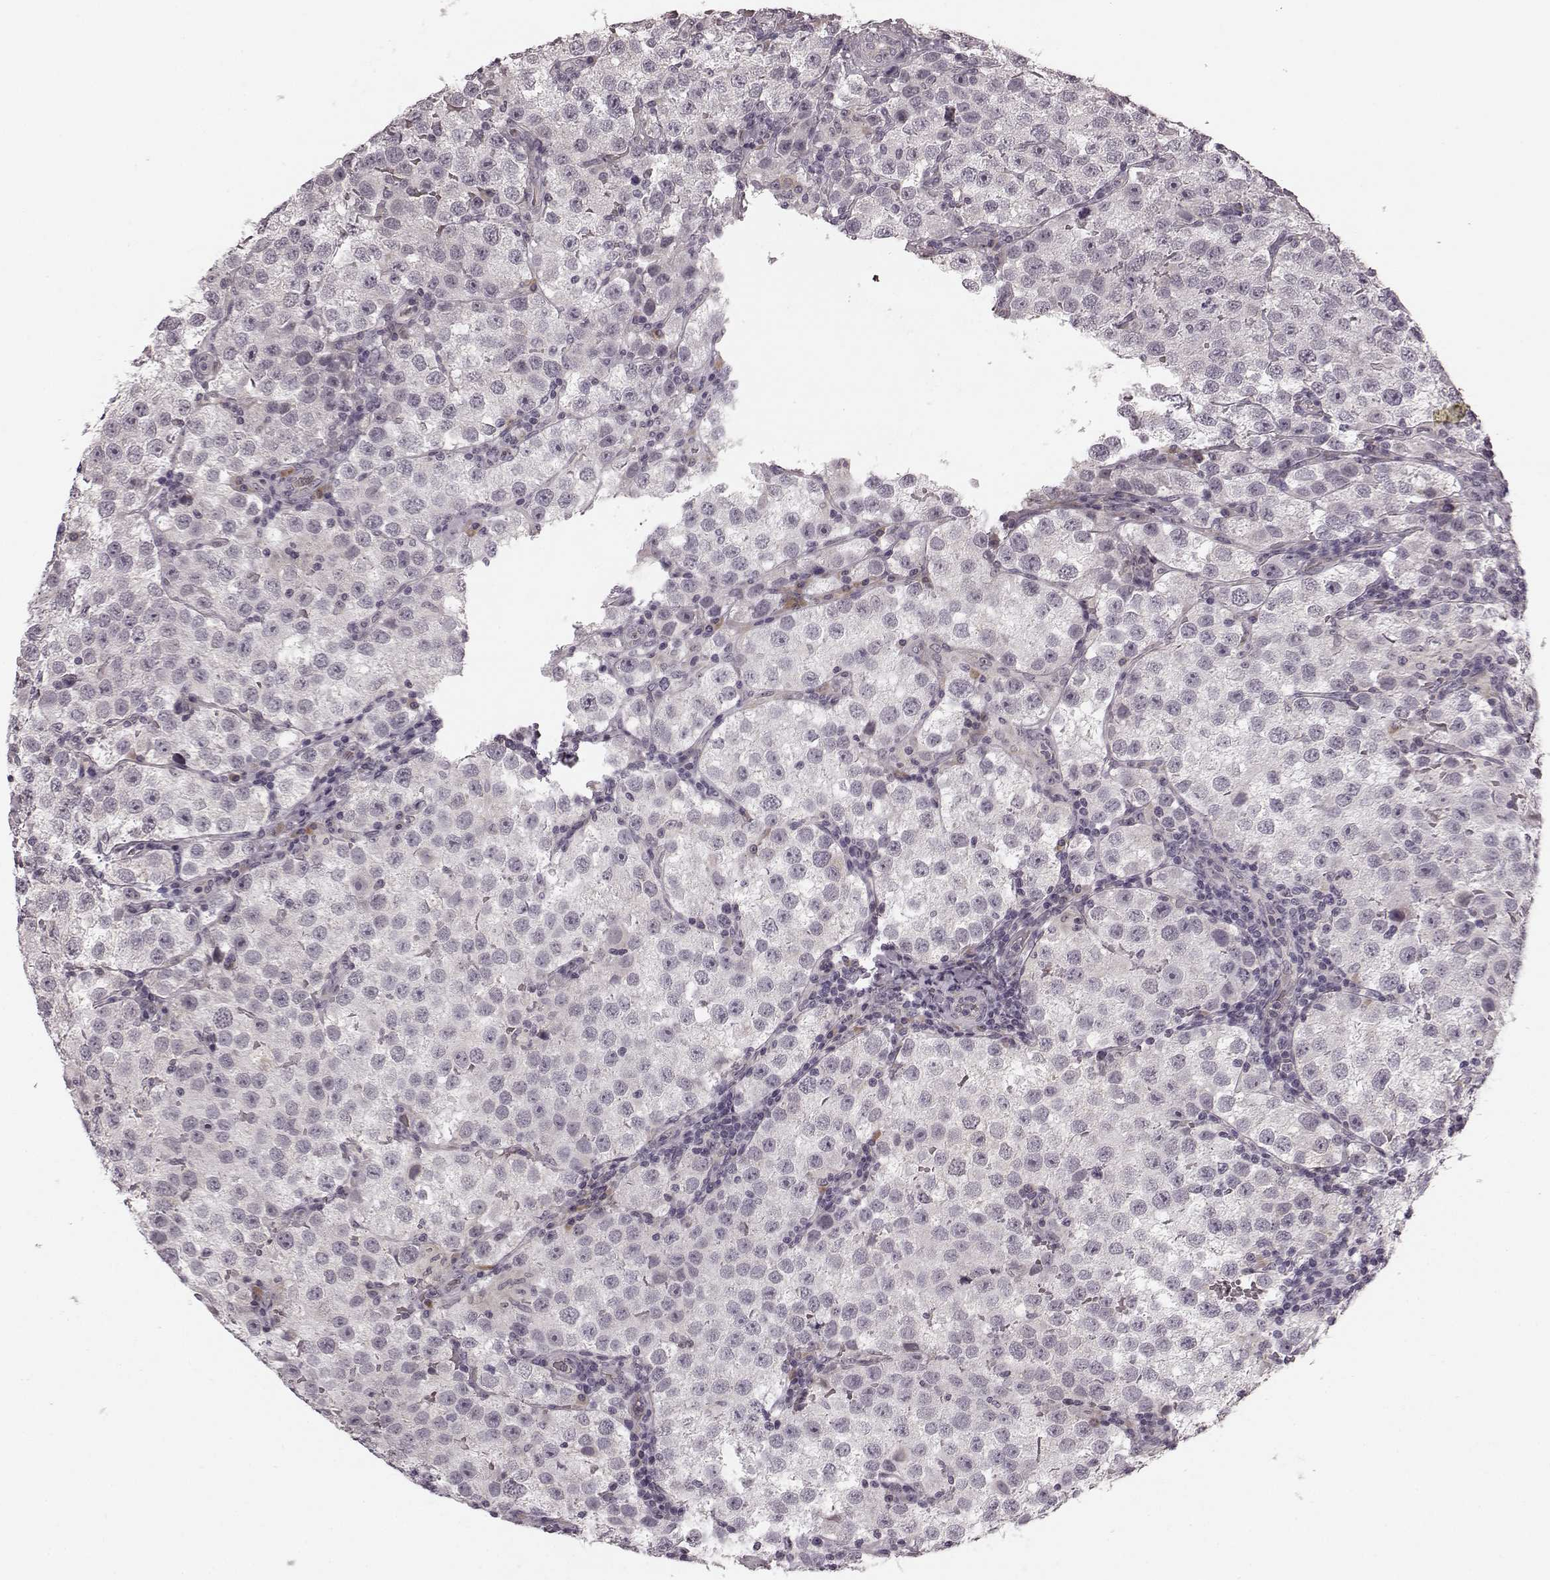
{"staining": {"intensity": "negative", "quantity": "none", "location": "none"}, "tissue": "testis cancer", "cell_type": "Tumor cells", "image_type": "cancer", "snomed": [{"axis": "morphology", "description": "Seminoma, NOS"}, {"axis": "topography", "description": "Testis"}], "caption": "Immunohistochemistry image of neoplastic tissue: testis seminoma stained with DAB demonstrates no significant protein expression in tumor cells.", "gene": "FAM234B", "patient": {"sex": "male", "age": 37}}